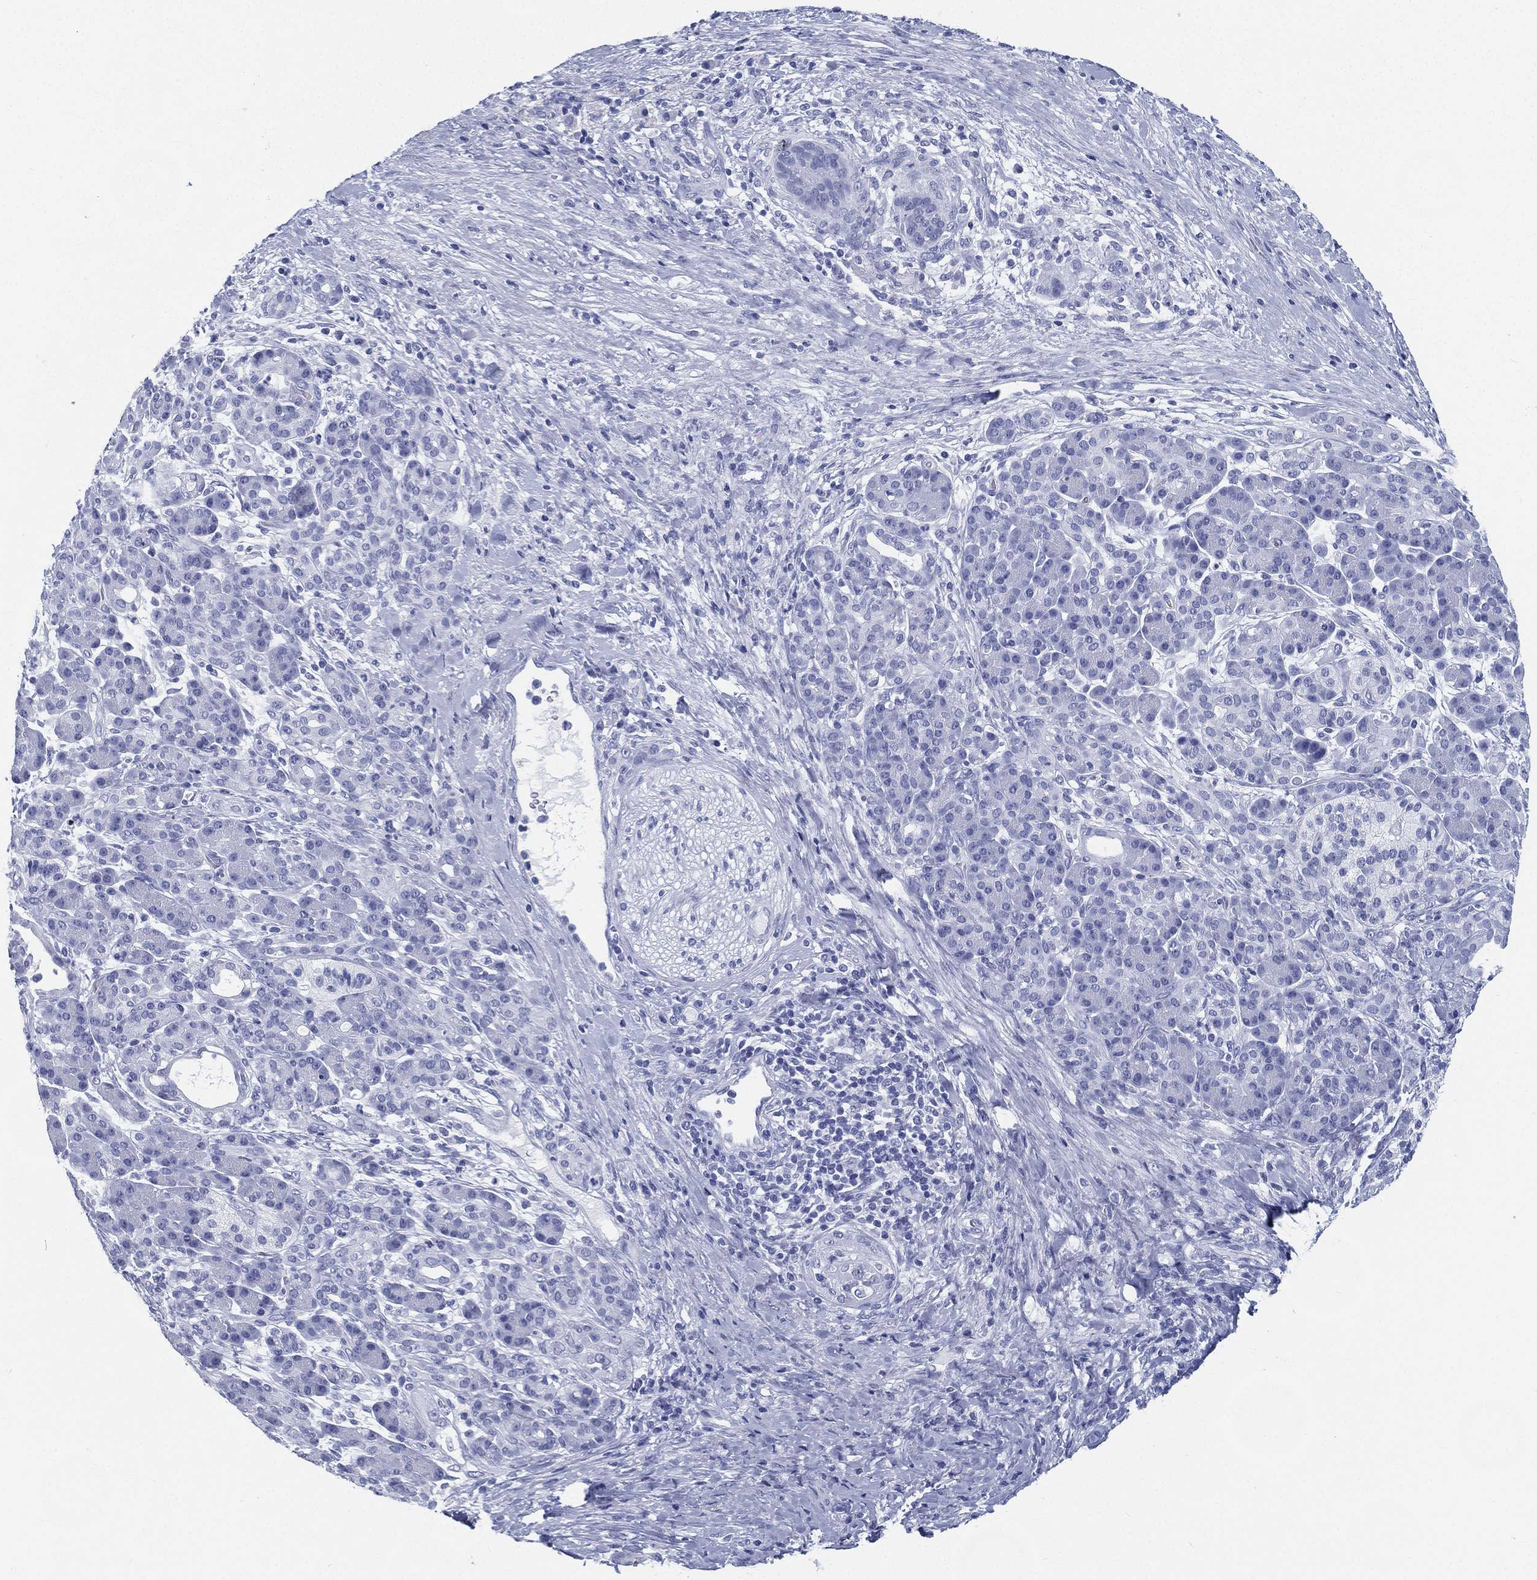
{"staining": {"intensity": "negative", "quantity": "none", "location": "none"}, "tissue": "pancreatic cancer", "cell_type": "Tumor cells", "image_type": "cancer", "snomed": [{"axis": "morphology", "description": "Adenocarcinoma, NOS"}, {"axis": "topography", "description": "Pancreas"}], "caption": "This is a histopathology image of immunohistochemistry (IHC) staining of adenocarcinoma (pancreatic), which shows no staining in tumor cells. (Immunohistochemistry, brightfield microscopy, high magnification).", "gene": "ATP1B2", "patient": {"sex": "male", "age": 44}}